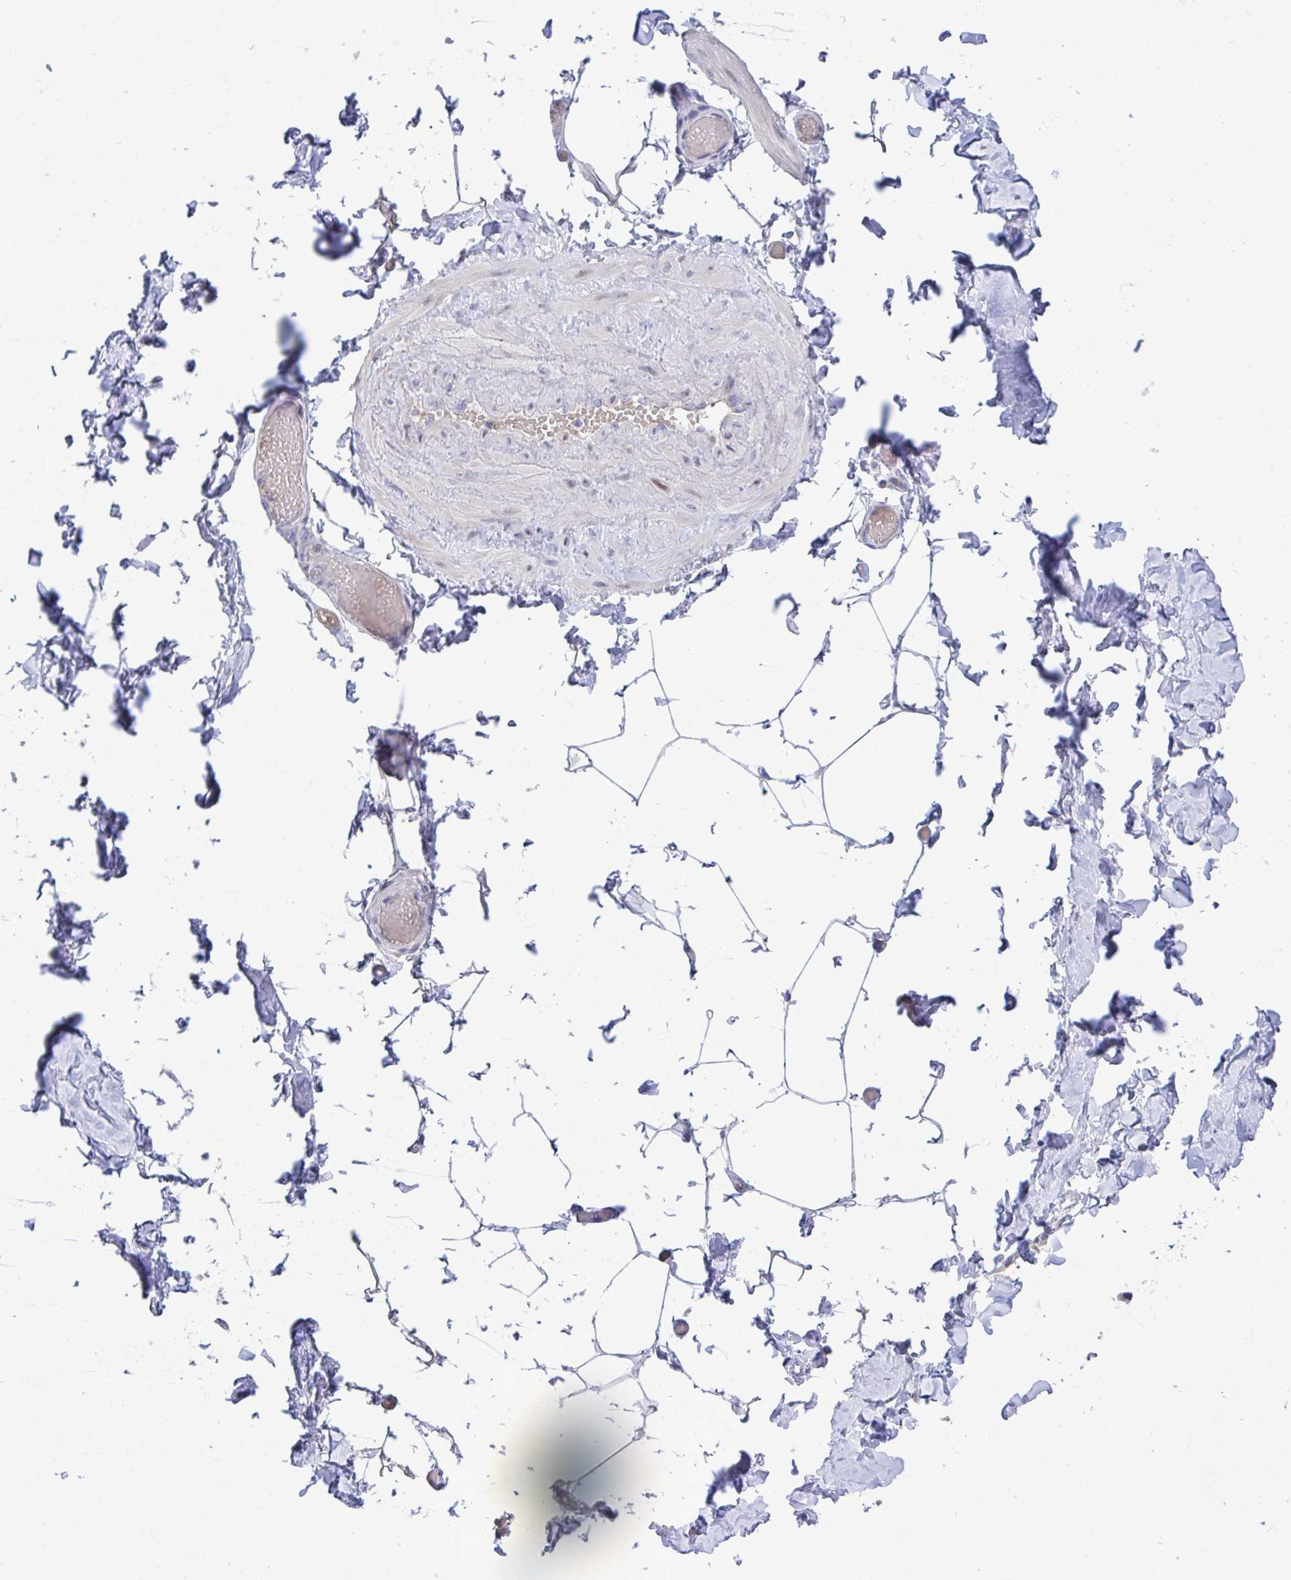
{"staining": {"intensity": "negative", "quantity": "none", "location": "none"}, "tissue": "adipose tissue", "cell_type": "Adipocytes", "image_type": "normal", "snomed": [{"axis": "morphology", "description": "Normal tissue, NOS"}, {"axis": "topography", "description": "Soft tissue"}, {"axis": "topography", "description": "Adipose tissue"}, {"axis": "topography", "description": "Vascular tissue"}, {"axis": "topography", "description": "Peripheral nerve tissue"}], "caption": "Immunohistochemical staining of unremarkable adipose tissue shows no significant staining in adipocytes.", "gene": "CENPQ", "patient": {"sex": "male", "age": 29}}